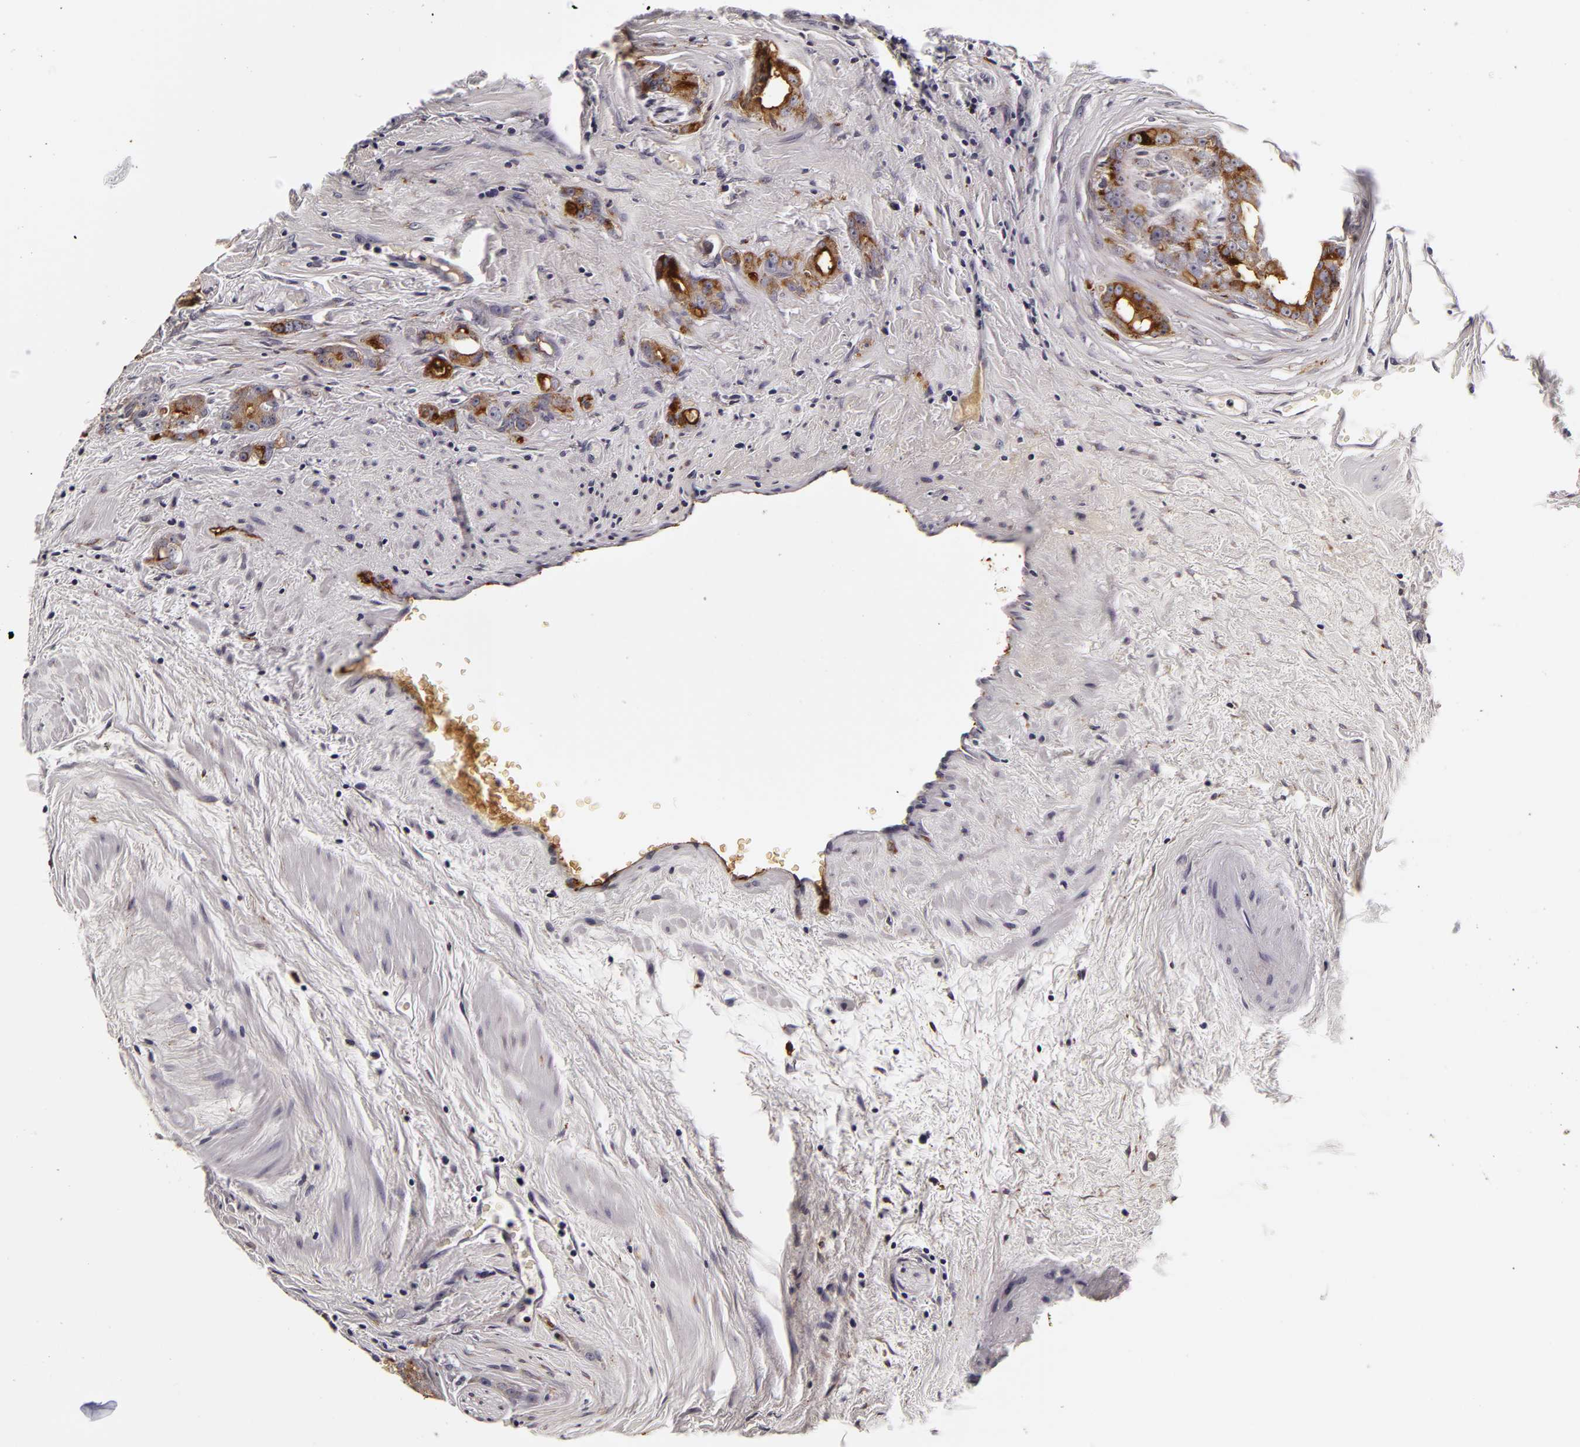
{"staining": {"intensity": "moderate", "quantity": "25%-75%", "location": "cytoplasmic/membranous"}, "tissue": "prostate cancer", "cell_type": "Tumor cells", "image_type": "cancer", "snomed": [{"axis": "morphology", "description": "Adenocarcinoma, Medium grade"}, {"axis": "topography", "description": "Prostate"}], "caption": "Immunohistochemistry (IHC) (DAB) staining of human prostate cancer demonstrates moderate cytoplasmic/membranous protein expression in approximately 25%-75% of tumor cells. The protein is shown in brown color, while the nuclei are stained blue.", "gene": "LGALS3BP", "patient": {"sex": "male", "age": 59}}